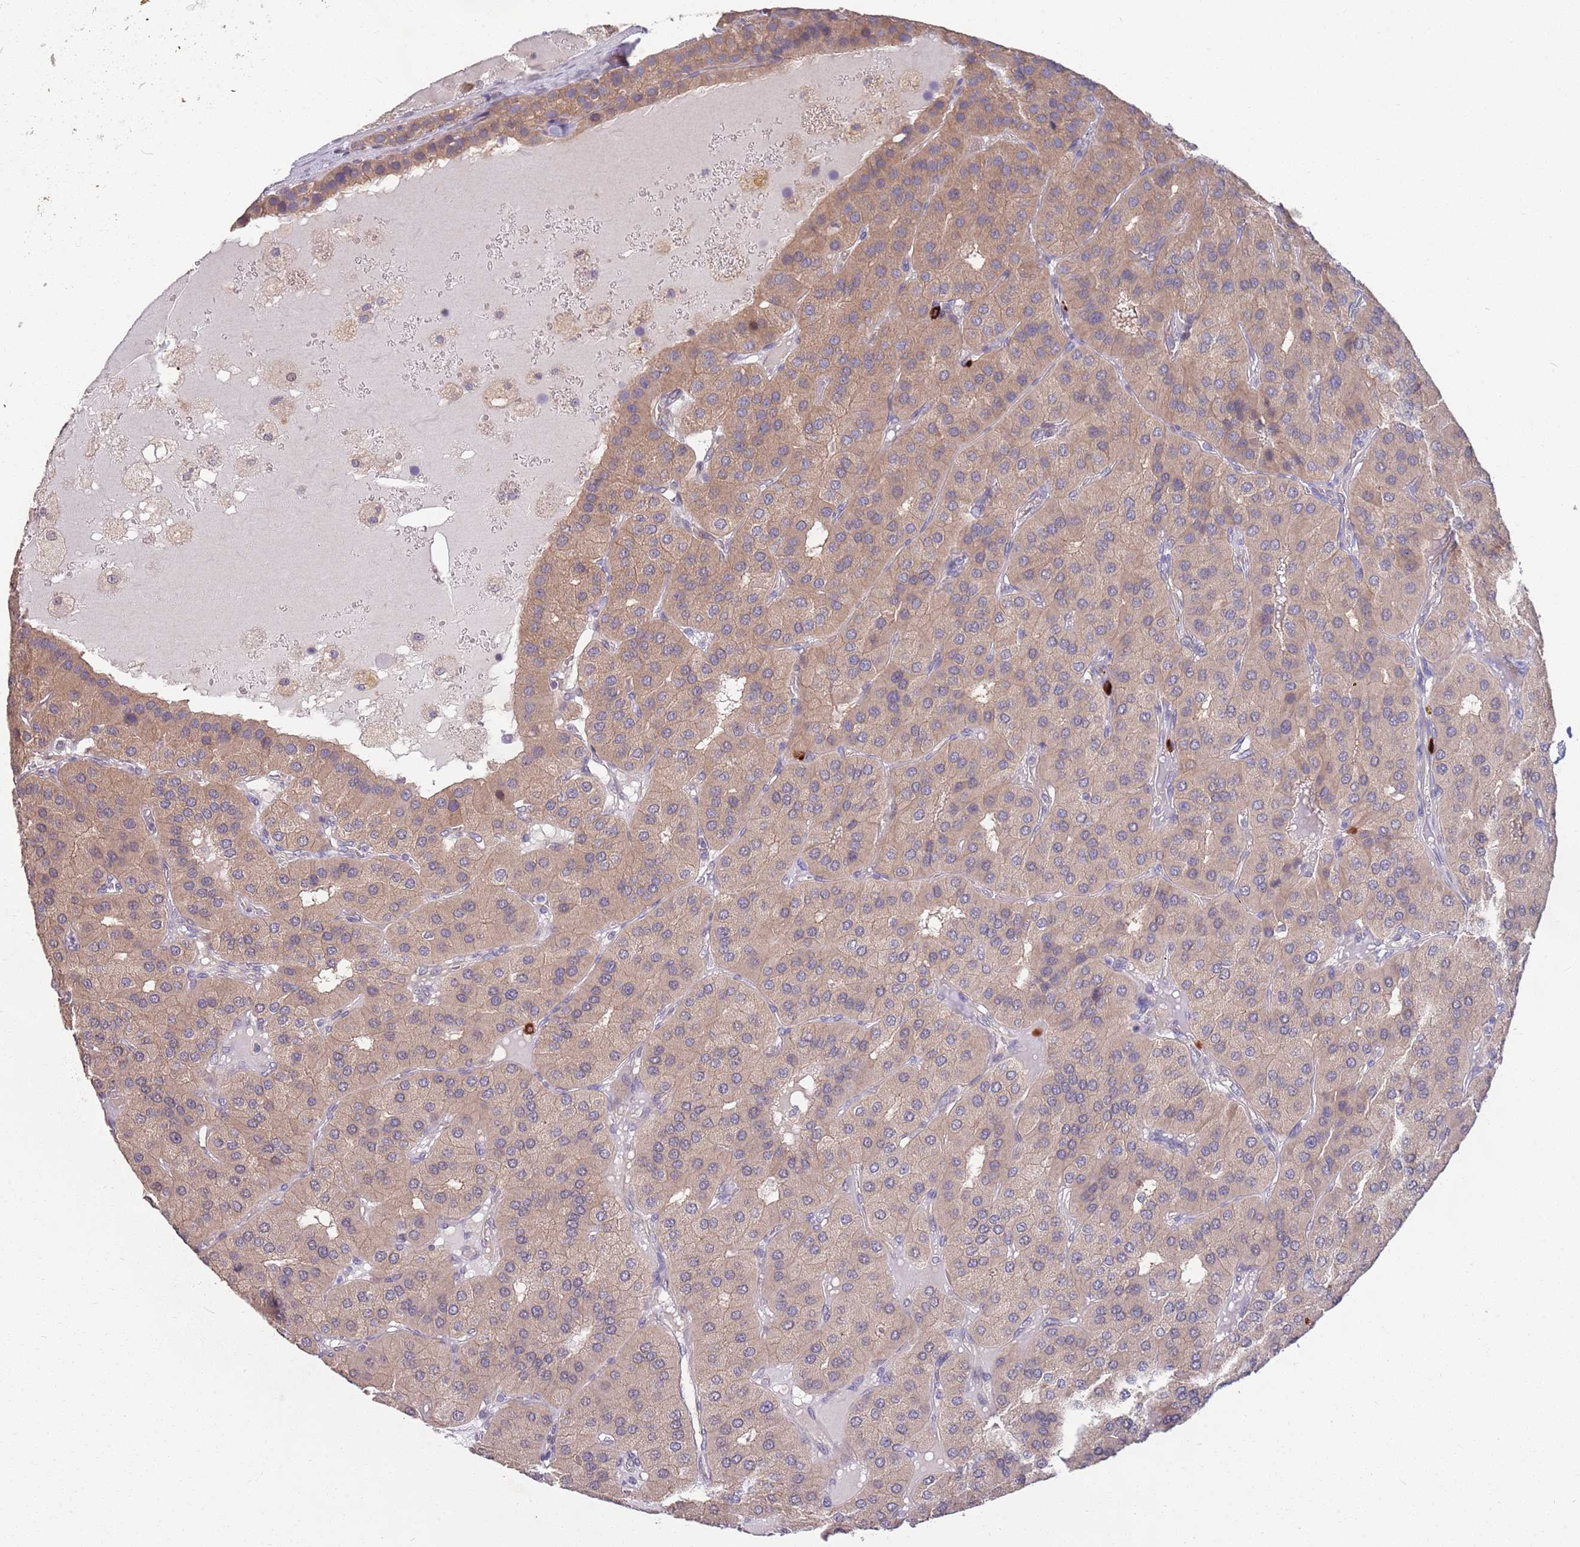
{"staining": {"intensity": "moderate", "quantity": ">75%", "location": "cytoplasmic/membranous"}, "tissue": "parathyroid gland", "cell_type": "Glandular cells", "image_type": "normal", "snomed": [{"axis": "morphology", "description": "Normal tissue, NOS"}, {"axis": "morphology", "description": "Adenoma, NOS"}, {"axis": "topography", "description": "Parathyroid gland"}], "caption": "IHC of benign parathyroid gland shows medium levels of moderate cytoplasmic/membranous expression in about >75% of glandular cells.", "gene": "MARVELD2", "patient": {"sex": "female", "age": 86}}